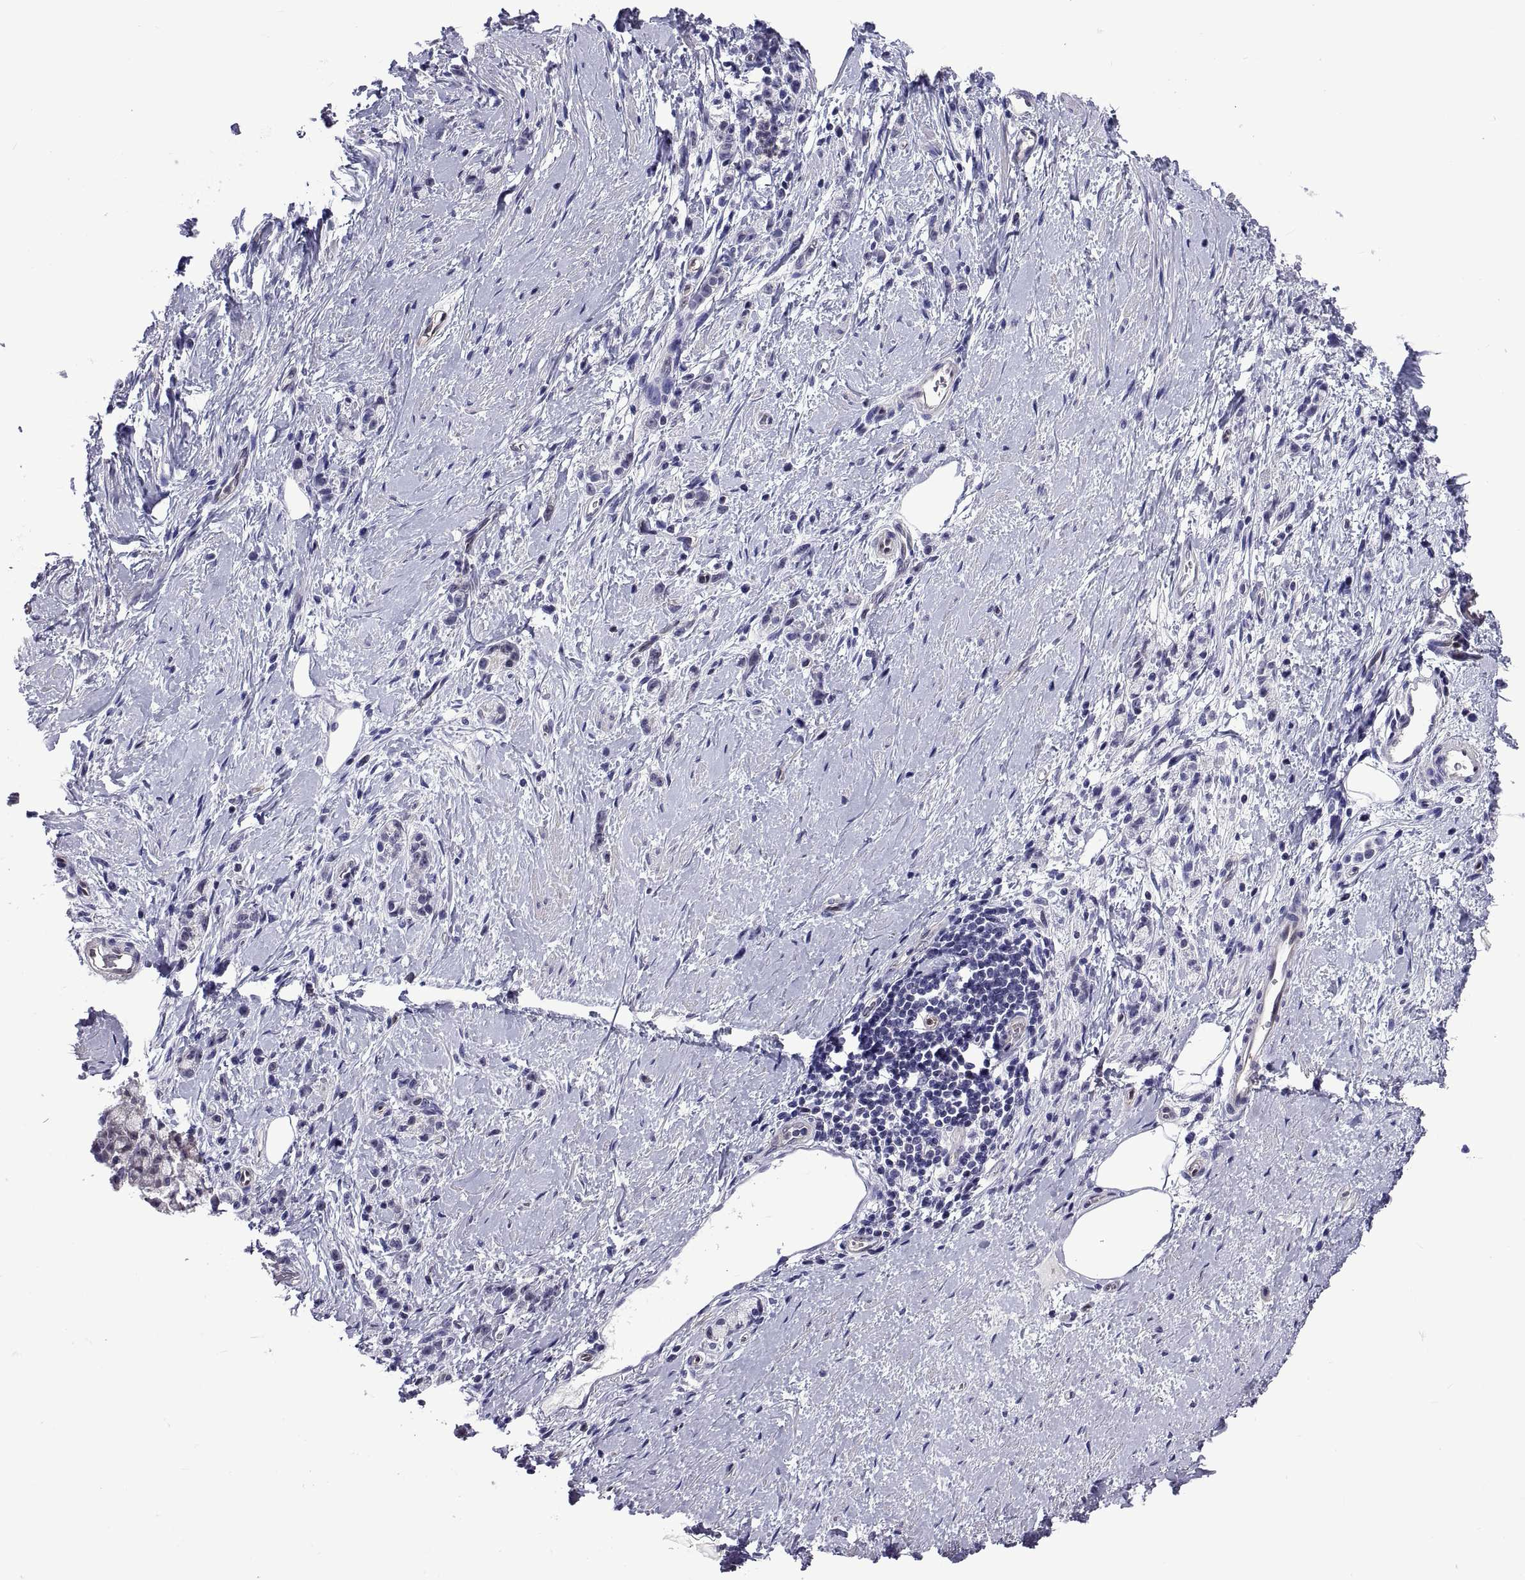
{"staining": {"intensity": "negative", "quantity": "none", "location": "none"}, "tissue": "stomach cancer", "cell_type": "Tumor cells", "image_type": "cancer", "snomed": [{"axis": "morphology", "description": "Adenocarcinoma, NOS"}, {"axis": "topography", "description": "Stomach"}], "caption": "A high-resolution micrograph shows IHC staining of stomach adenocarcinoma, which shows no significant positivity in tumor cells.", "gene": "LCN9", "patient": {"sex": "male", "age": 58}}